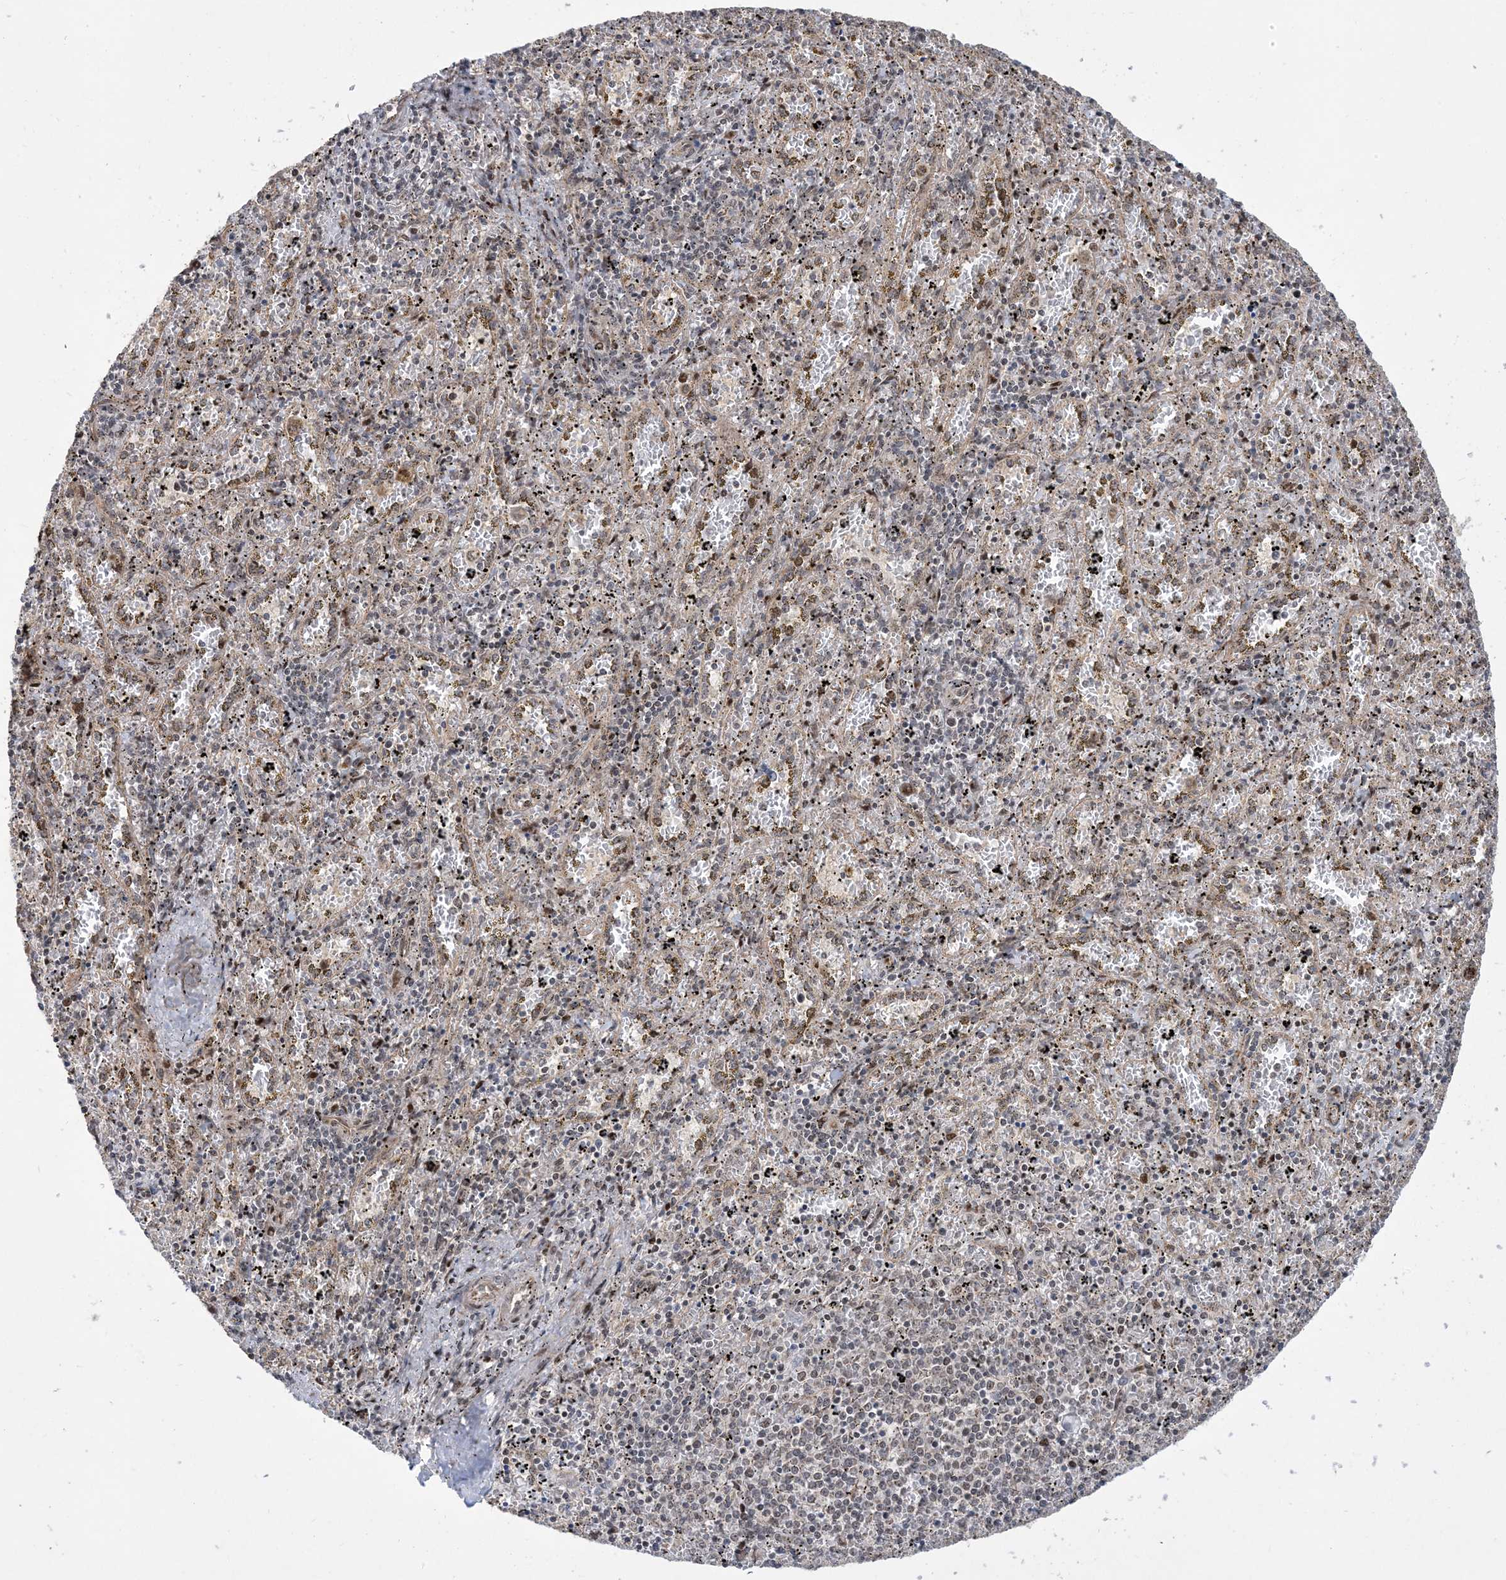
{"staining": {"intensity": "negative", "quantity": "none", "location": "none"}, "tissue": "spleen", "cell_type": "Cells in red pulp", "image_type": "normal", "snomed": [{"axis": "morphology", "description": "Normal tissue, NOS"}, {"axis": "topography", "description": "Spleen"}], "caption": "IHC of benign spleen demonstrates no staining in cells in red pulp.", "gene": "FAM9B", "patient": {"sex": "male", "age": 11}}